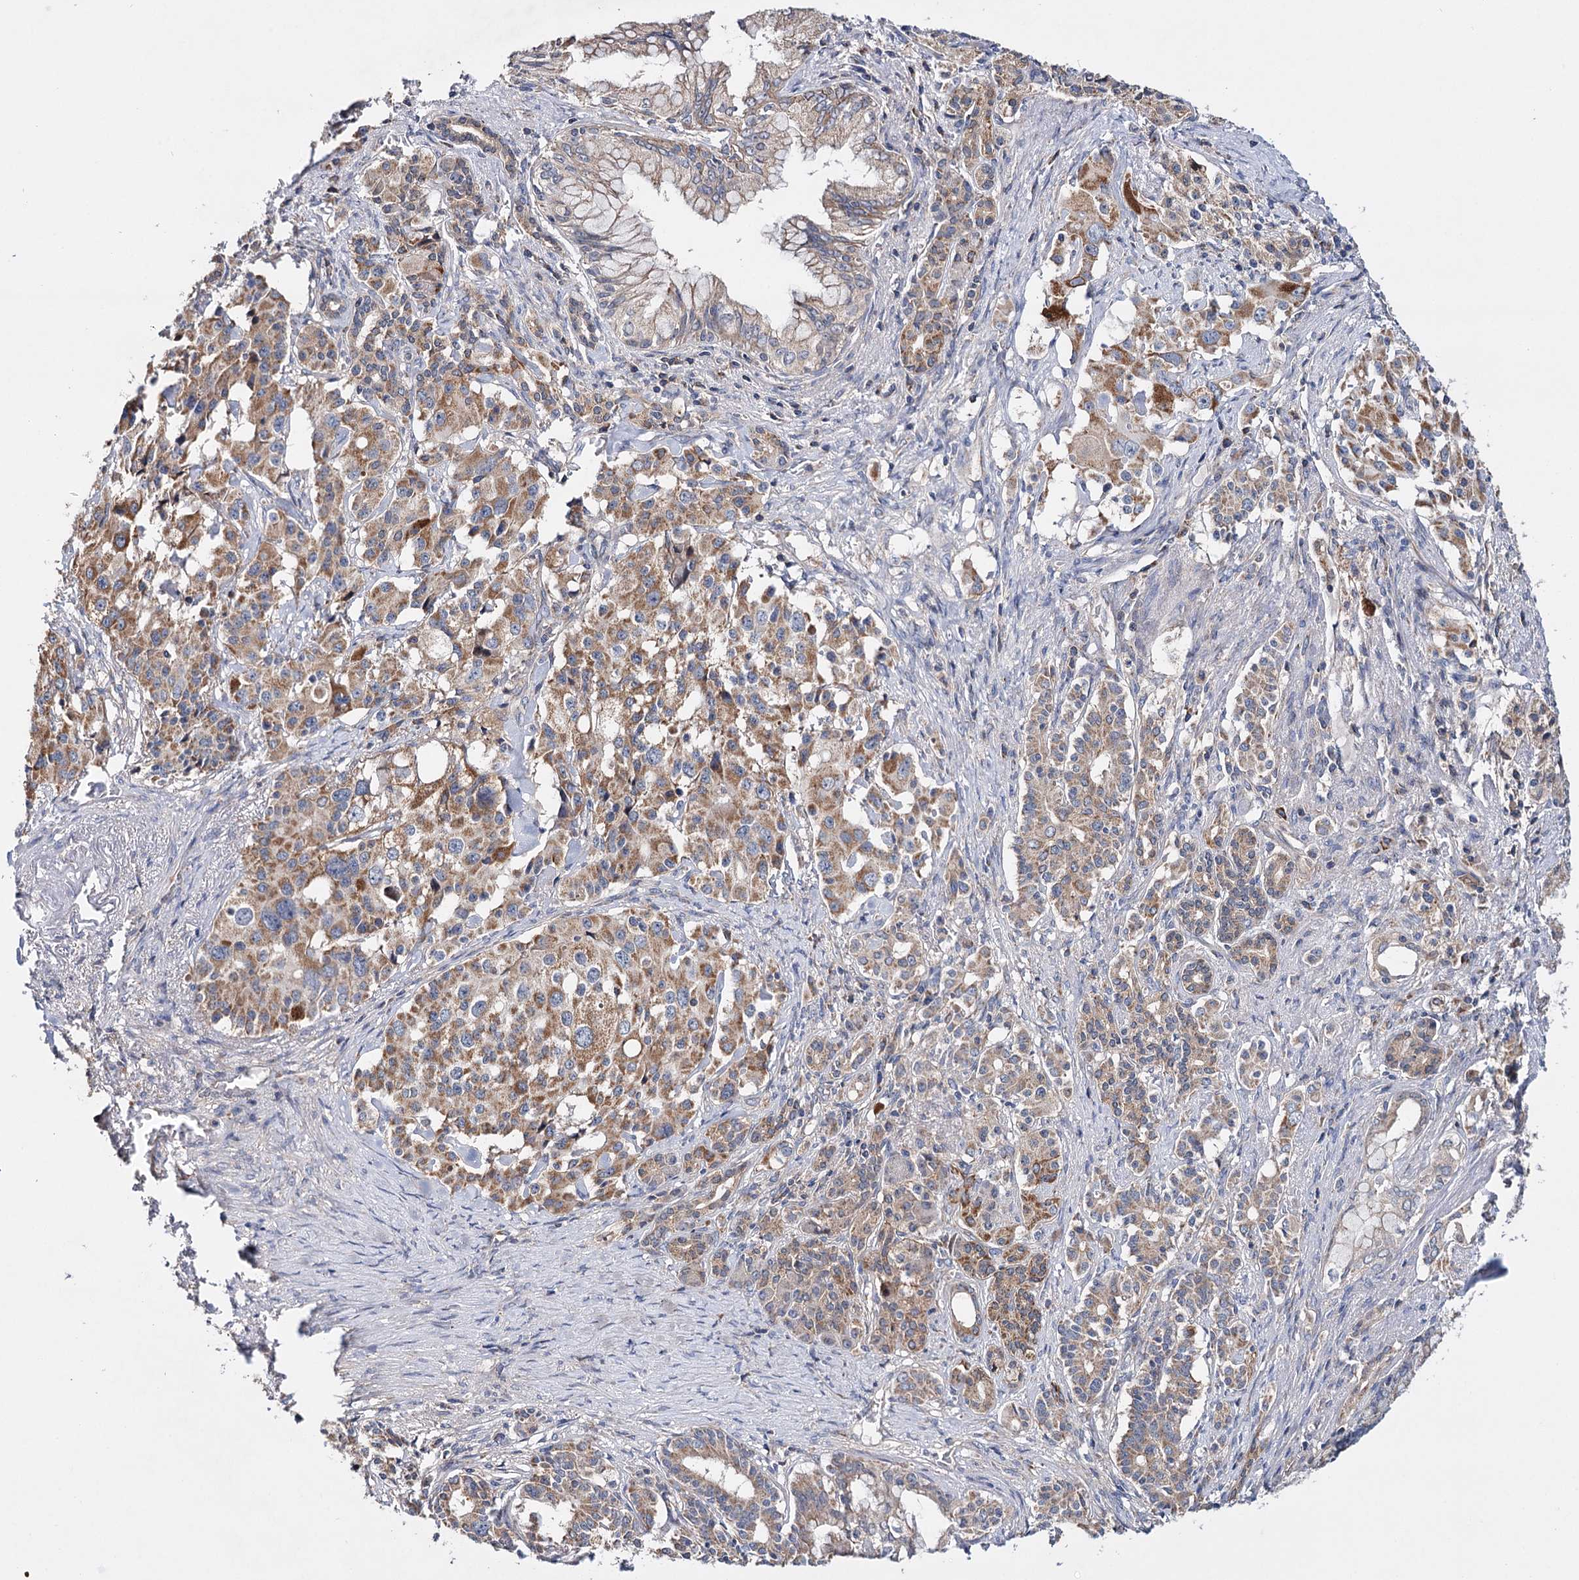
{"staining": {"intensity": "moderate", "quantity": ">75%", "location": "cytoplasmic/membranous"}, "tissue": "pancreatic cancer", "cell_type": "Tumor cells", "image_type": "cancer", "snomed": [{"axis": "morphology", "description": "Adenocarcinoma, NOS"}, {"axis": "topography", "description": "Pancreas"}], "caption": "Adenocarcinoma (pancreatic) stained for a protein (brown) reveals moderate cytoplasmic/membranous positive positivity in approximately >75% of tumor cells.", "gene": "CFAP46", "patient": {"sex": "female", "age": 74}}